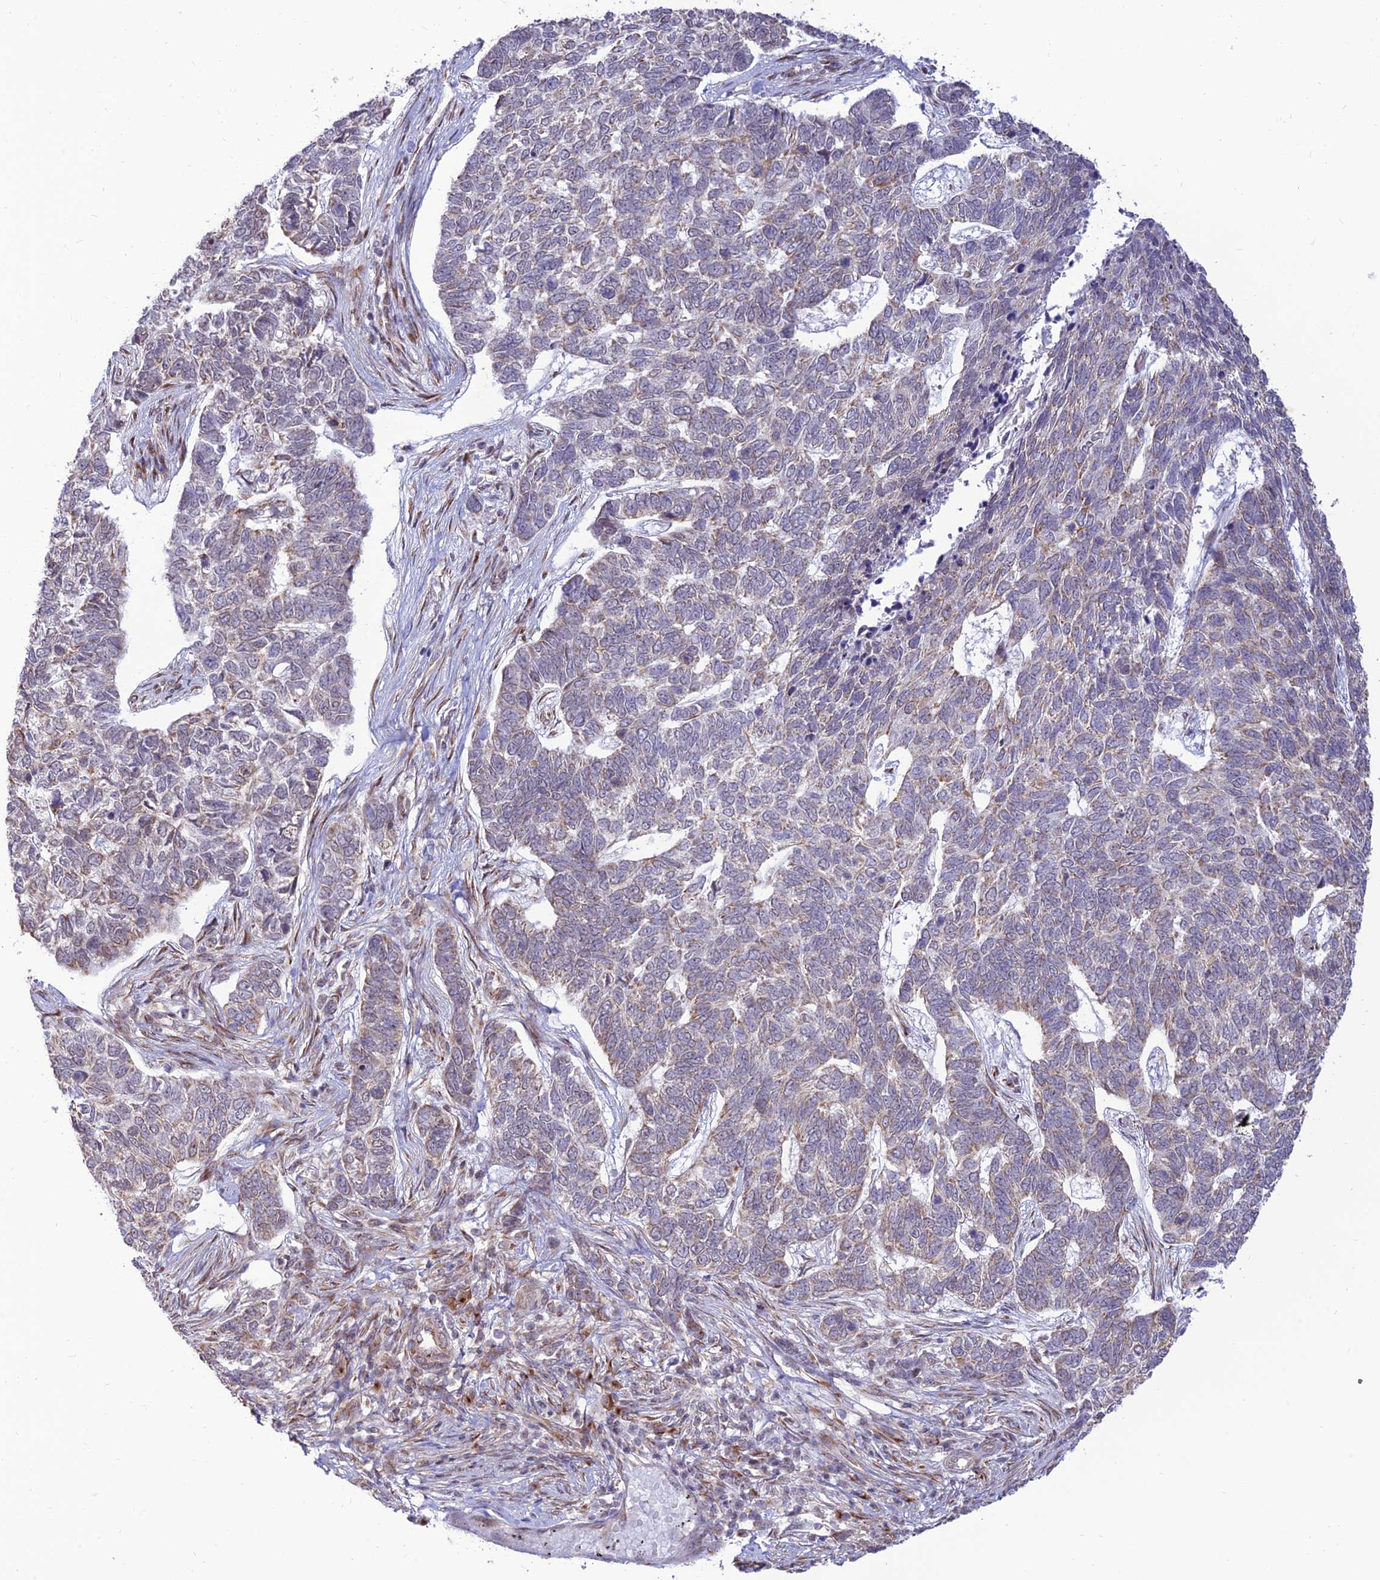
{"staining": {"intensity": "weak", "quantity": "25%-75%", "location": "cytoplasmic/membranous"}, "tissue": "skin cancer", "cell_type": "Tumor cells", "image_type": "cancer", "snomed": [{"axis": "morphology", "description": "Basal cell carcinoma"}, {"axis": "topography", "description": "Skin"}], "caption": "The image exhibits a brown stain indicating the presence of a protein in the cytoplasmic/membranous of tumor cells in skin cancer (basal cell carcinoma).", "gene": "GOLGA3", "patient": {"sex": "female", "age": 65}}